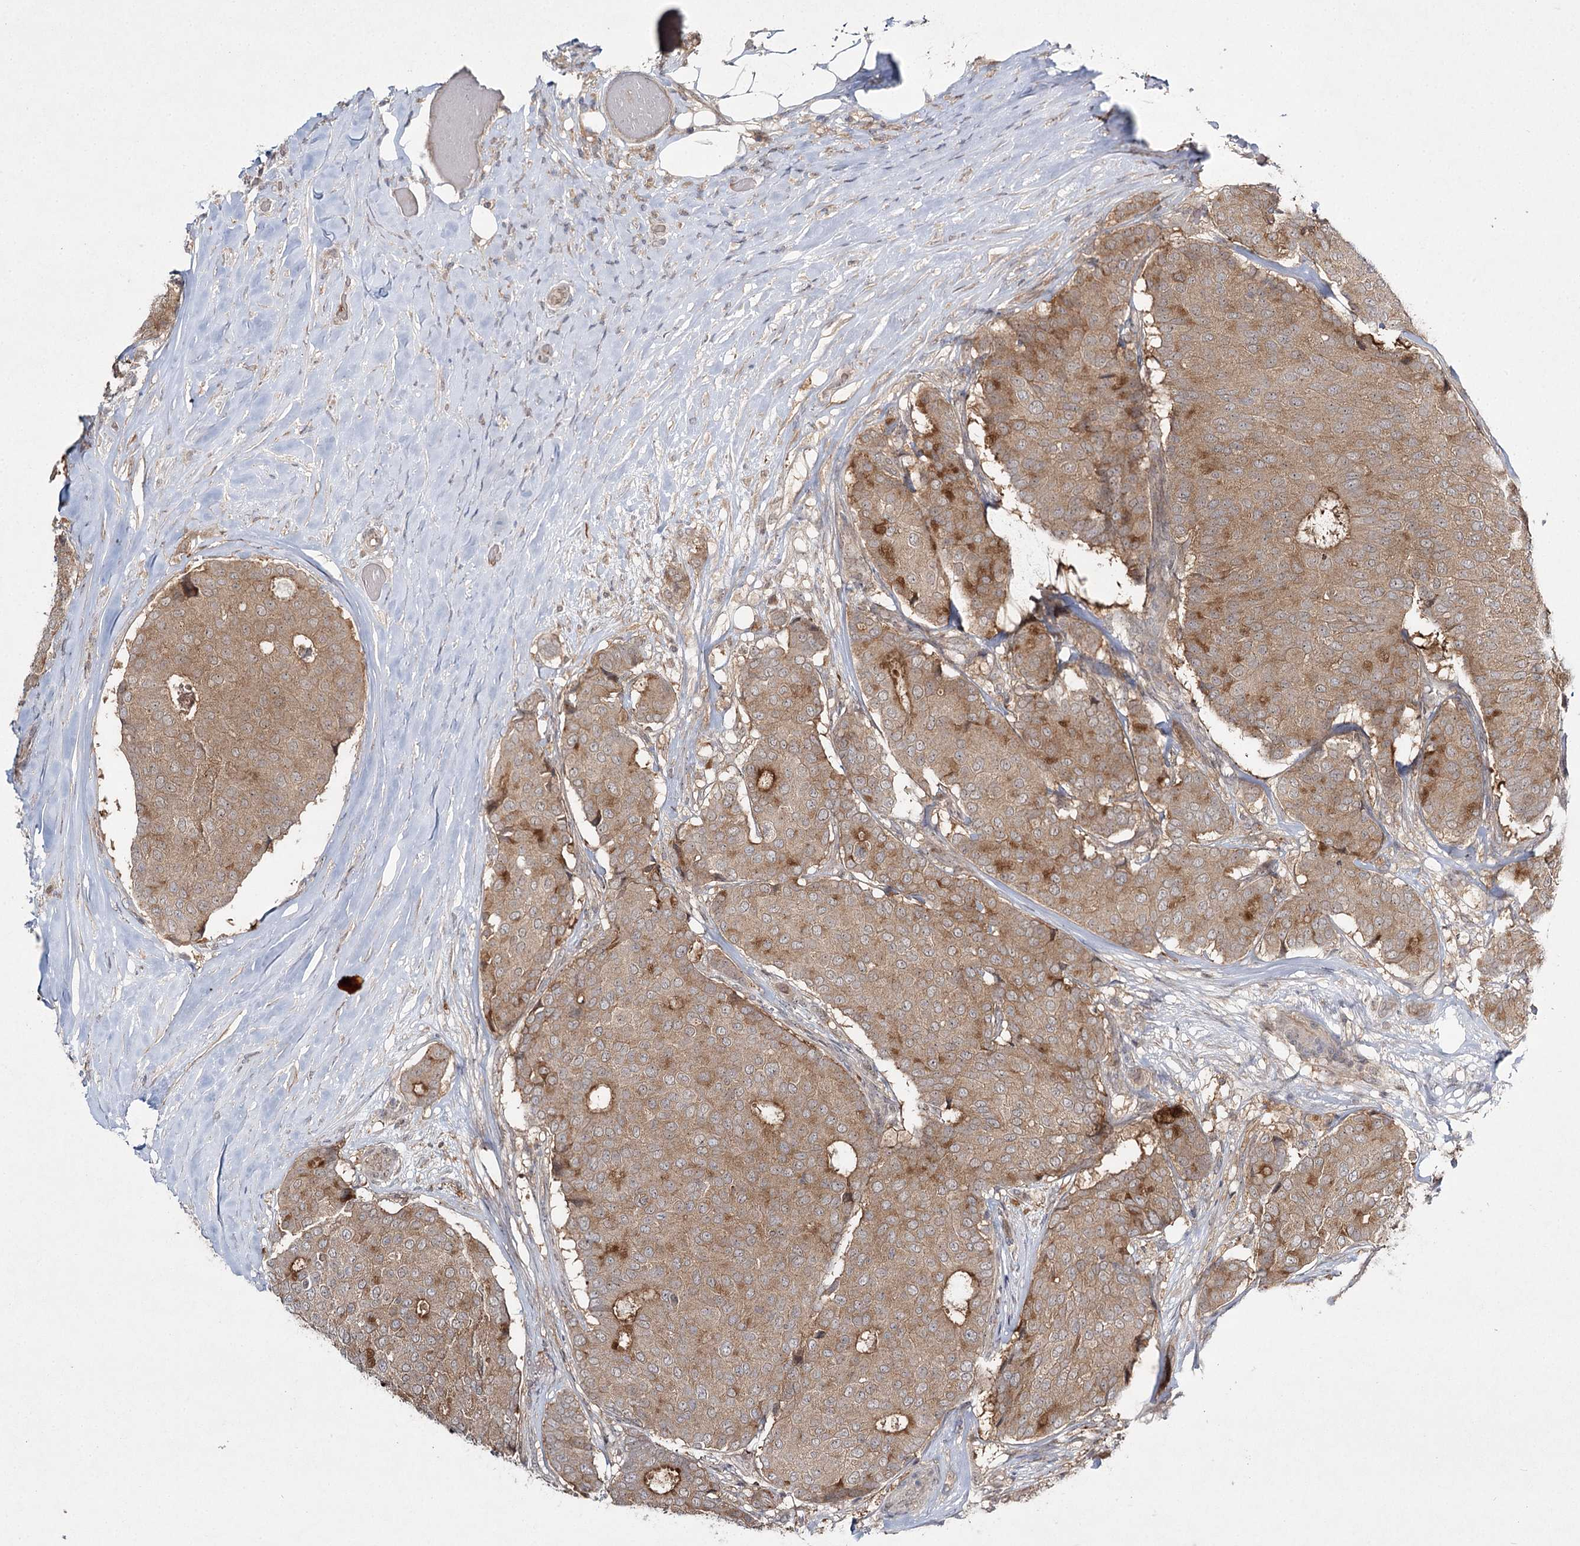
{"staining": {"intensity": "moderate", "quantity": ">75%", "location": "cytoplasmic/membranous"}, "tissue": "breast cancer", "cell_type": "Tumor cells", "image_type": "cancer", "snomed": [{"axis": "morphology", "description": "Duct carcinoma"}, {"axis": "topography", "description": "Breast"}], "caption": "The immunohistochemical stain highlights moderate cytoplasmic/membranous staining in tumor cells of intraductal carcinoma (breast) tissue.", "gene": "WDR44", "patient": {"sex": "female", "age": 75}}